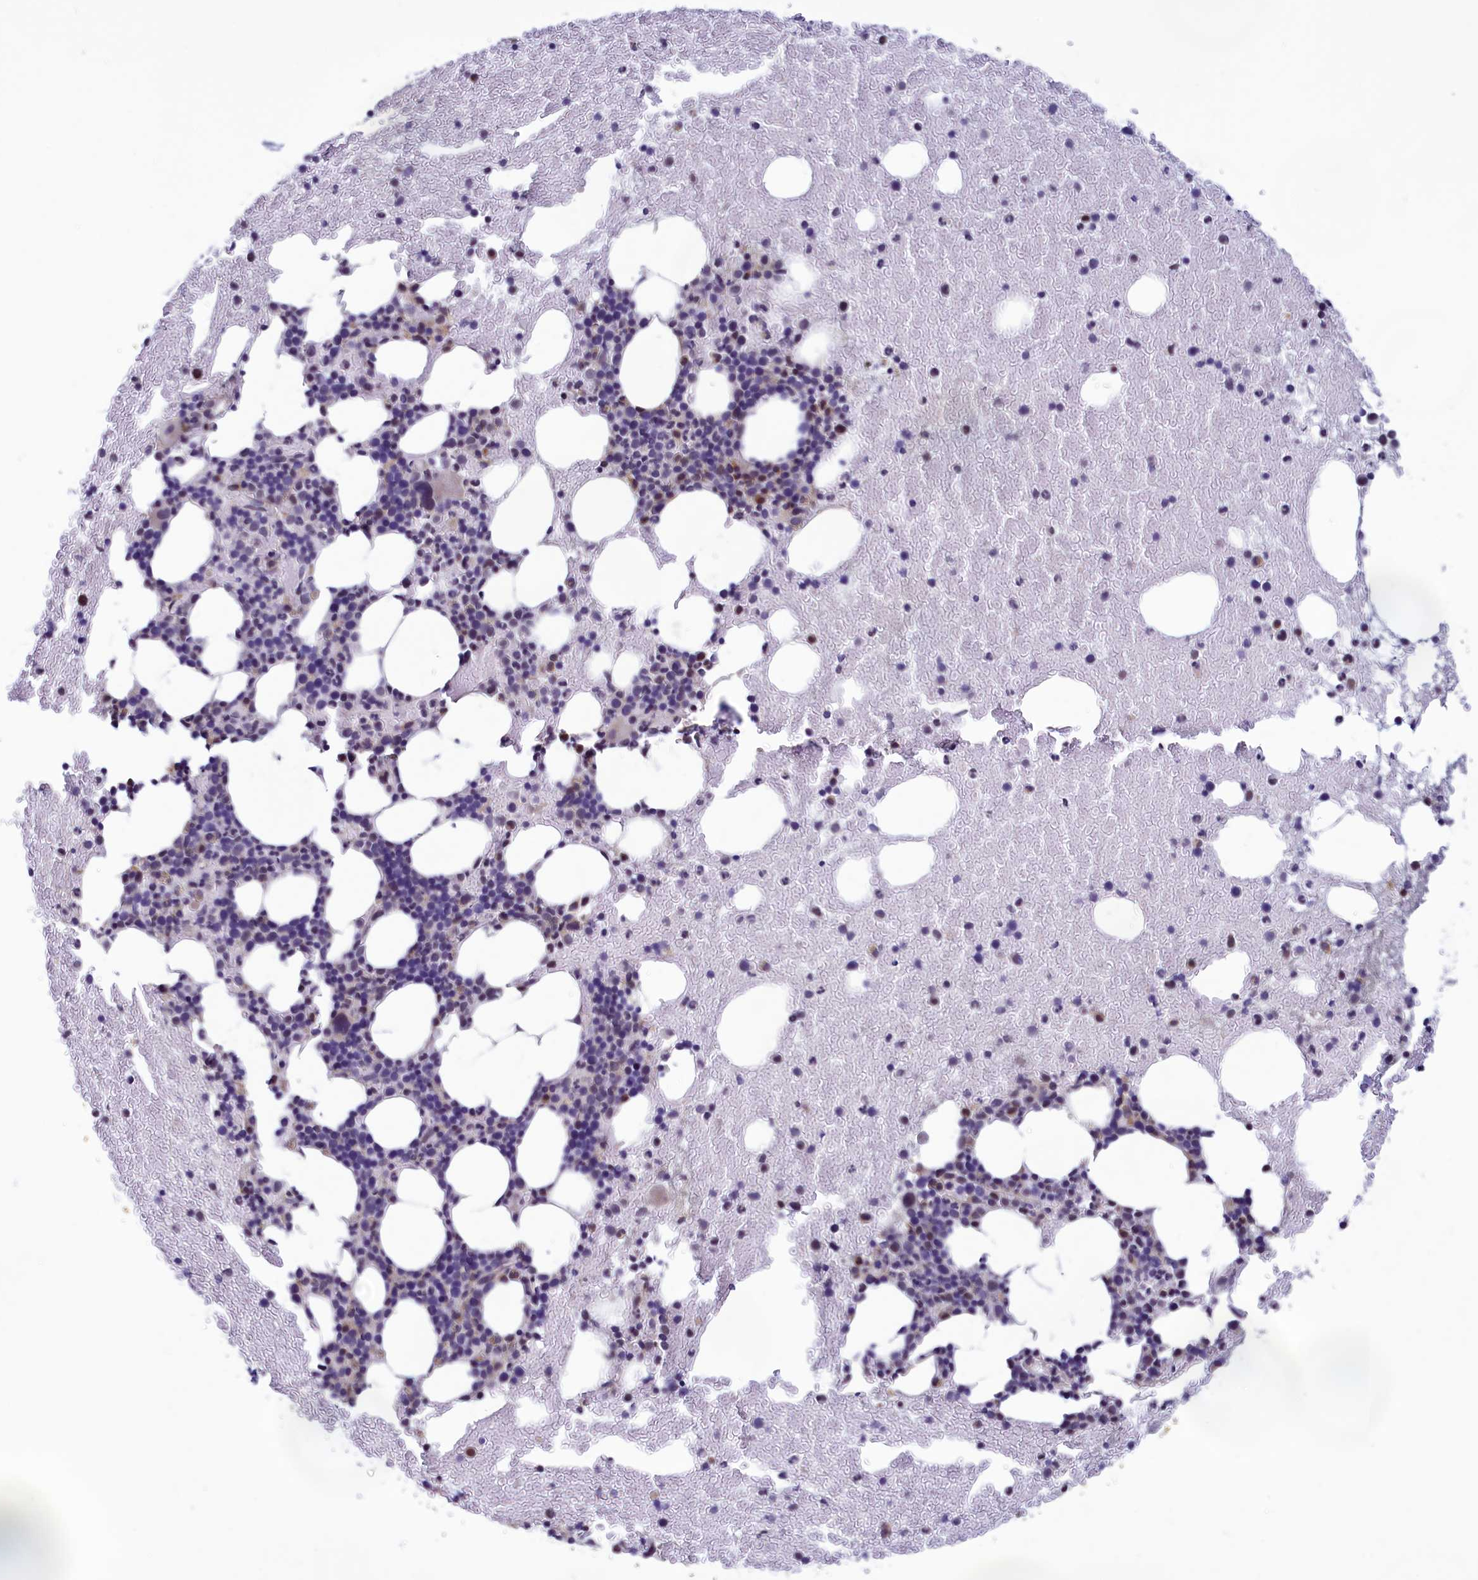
{"staining": {"intensity": "negative", "quantity": "none", "location": "none"}, "tissue": "bone marrow", "cell_type": "Hematopoietic cells", "image_type": "normal", "snomed": [{"axis": "morphology", "description": "Normal tissue, NOS"}, {"axis": "topography", "description": "Bone marrow"}], "caption": "DAB (3,3'-diaminobenzidine) immunohistochemical staining of benign human bone marrow reveals no significant staining in hematopoietic cells. (DAB immunohistochemistry (IHC), high magnification).", "gene": "HECA", "patient": {"sex": "male", "age": 57}}